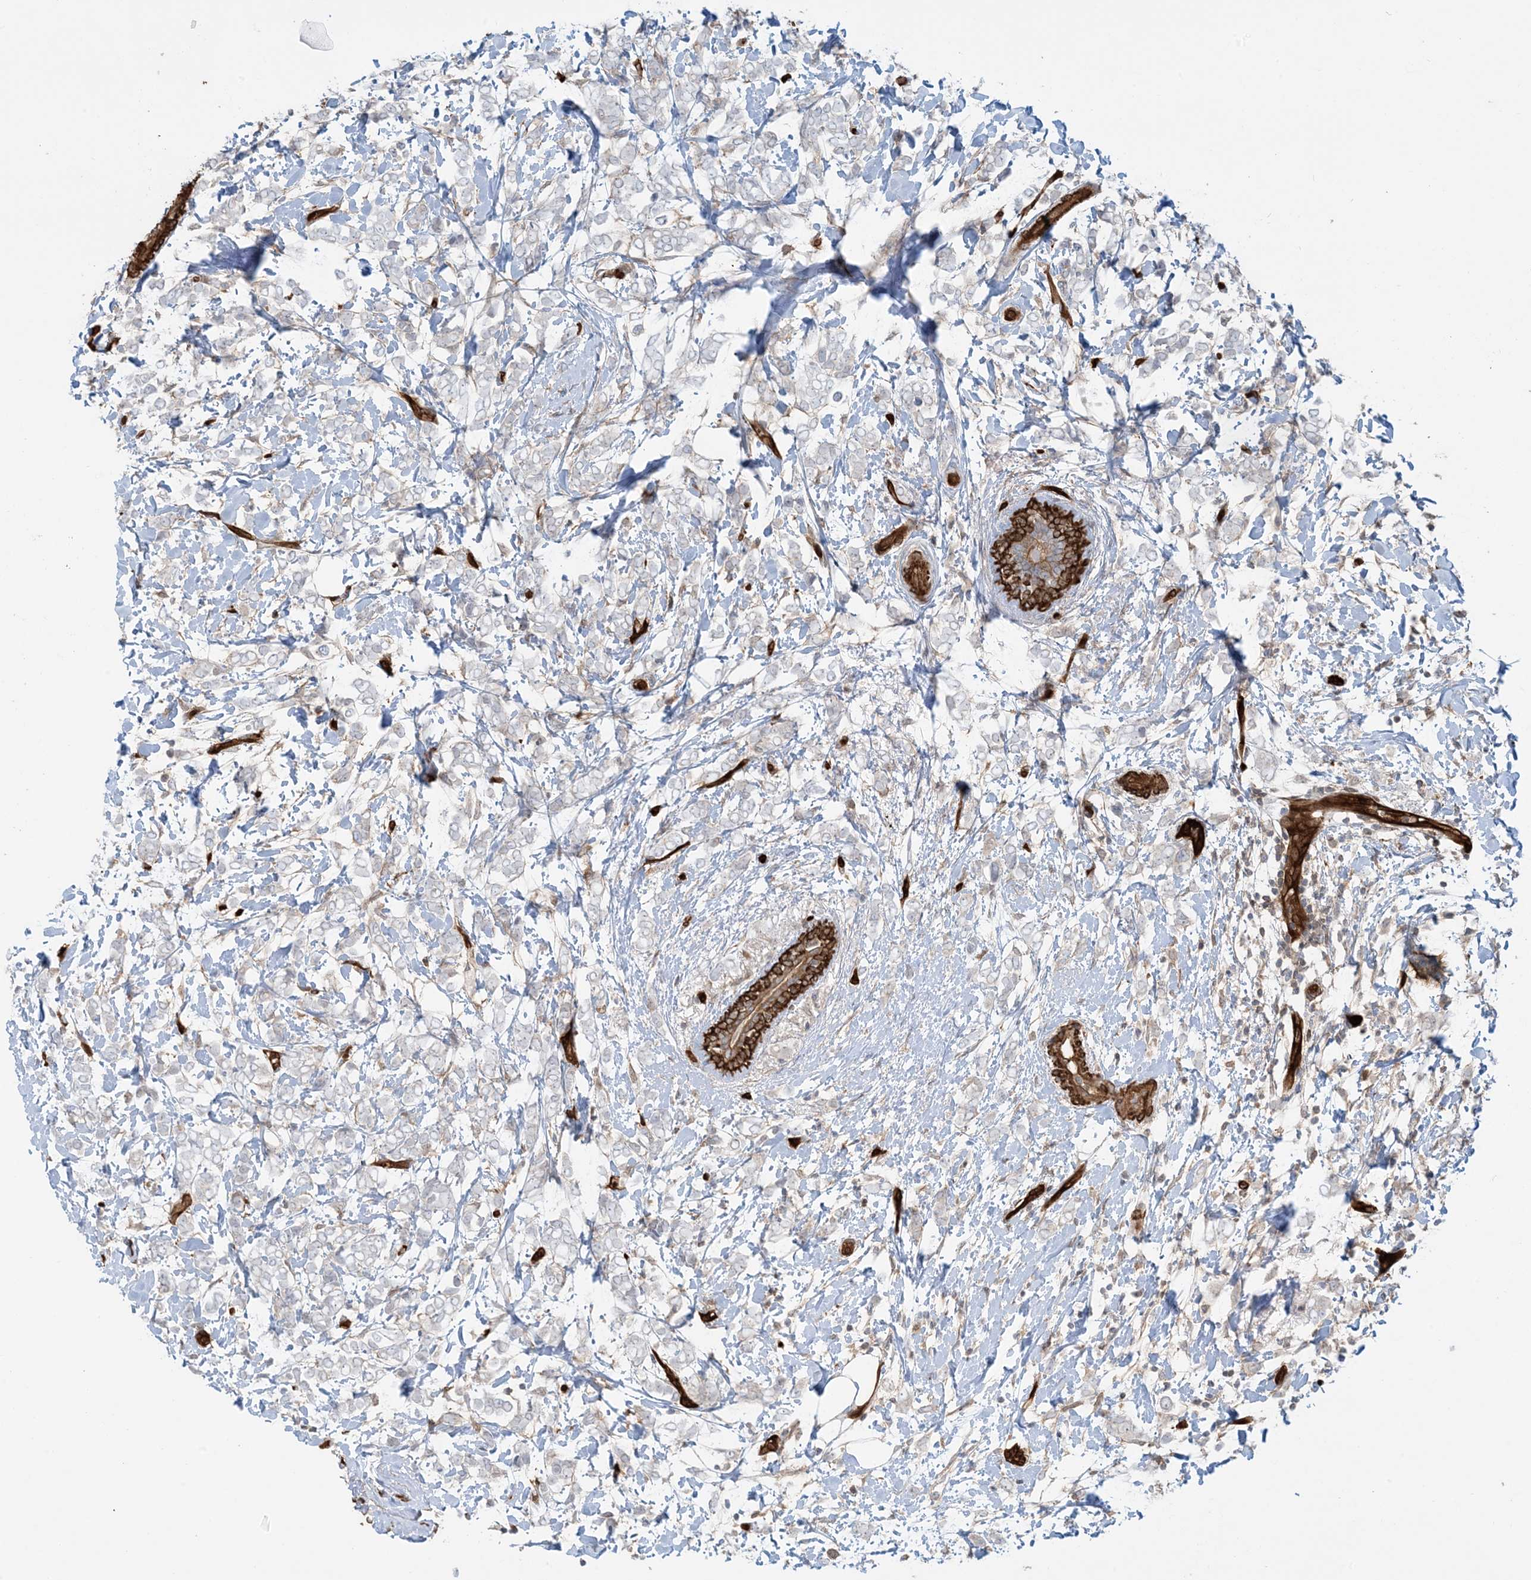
{"staining": {"intensity": "negative", "quantity": "none", "location": "none"}, "tissue": "breast cancer", "cell_type": "Tumor cells", "image_type": "cancer", "snomed": [{"axis": "morphology", "description": "Normal tissue, NOS"}, {"axis": "morphology", "description": "Lobular carcinoma"}, {"axis": "topography", "description": "Breast"}], "caption": "Breast lobular carcinoma was stained to show a protein in brown. There is no significant expression in tumor cells.", "gene": "PPM1F", "patient": {"sex": "female", "age": 47}}